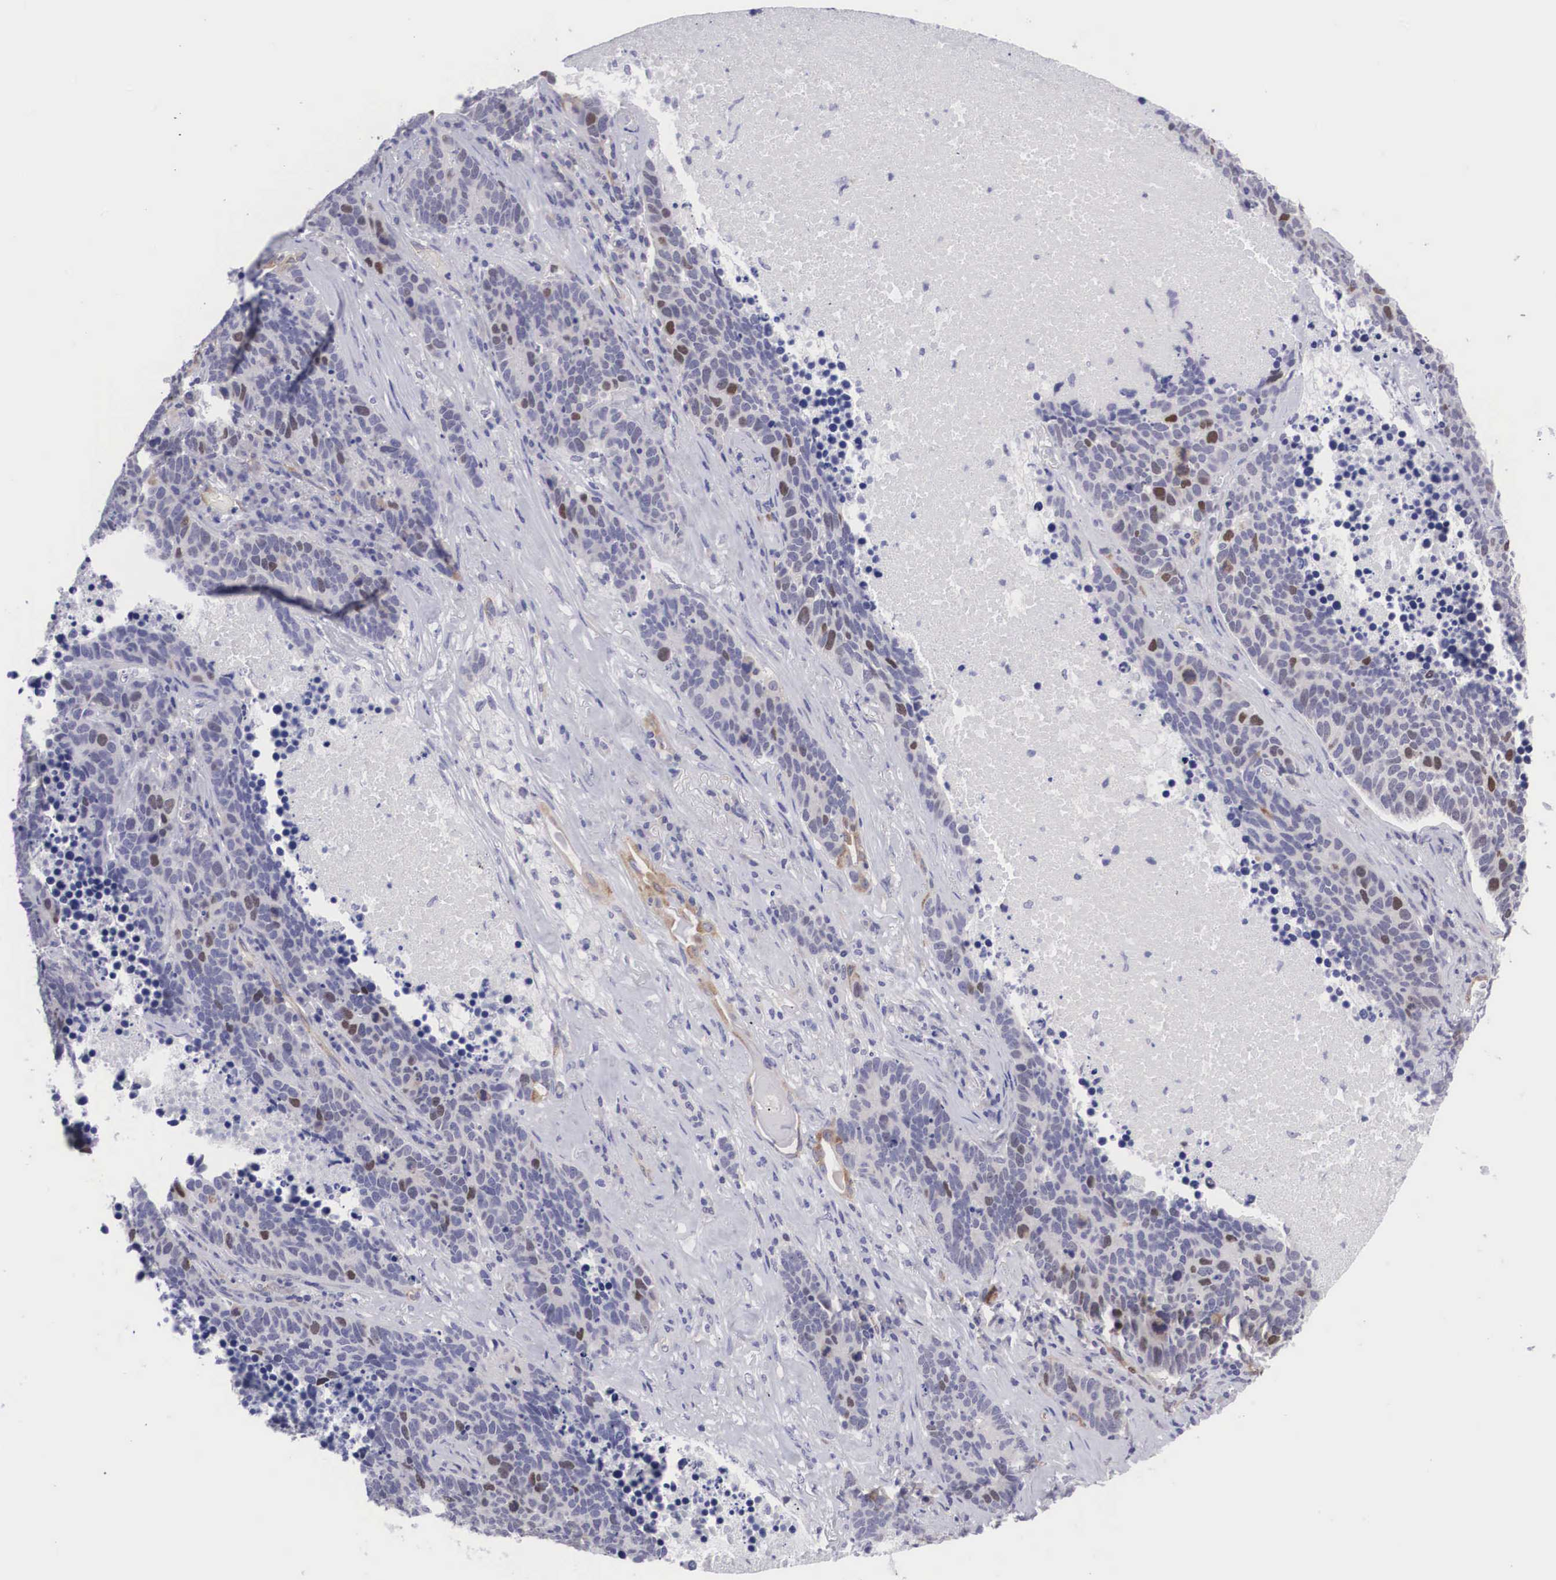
{"staining": {"intensity": "moderate", "quantity": "<25%", "location": "nuclear"}, "tissue": "lung cancer", "cell_type": "Tumor cells", "image_type": "cancer", "snomed": [{"axis": "morphology", "description": "Neoplasm, malignant, NOS"}, {"axis": "topography", "description": "Lung"}], "caption": "Immunohistochemistry (IHC) (DAB) staining of human lung cancer (neoplasm (malignant)) shows moderate nuclear protein staining in about <25% of tumor cells.", "gene": "MAST4", "patient": {"sex": "female", "age": 75}}